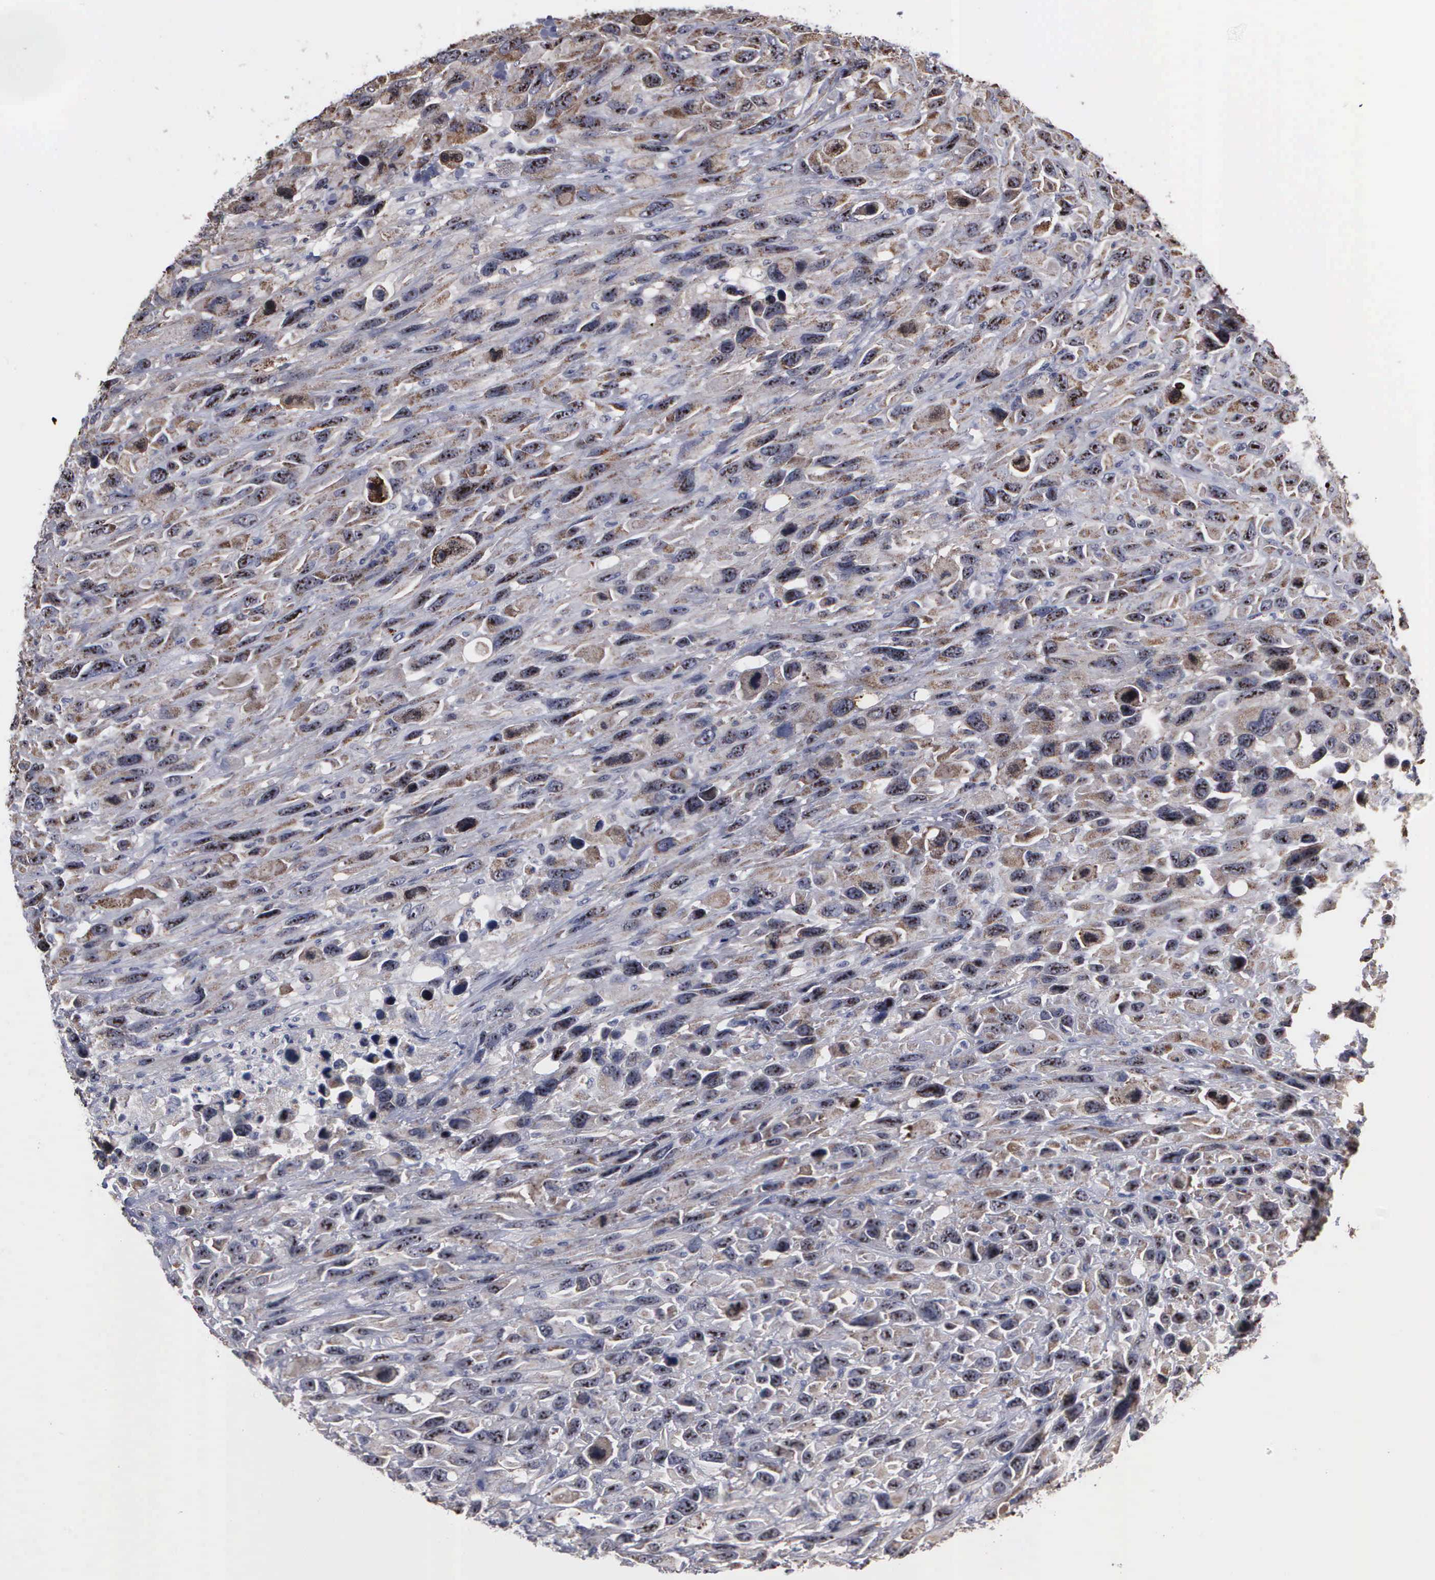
{"staining": {"intensity": "moderate", "quantity": "25%-75%", "location": "cytoplasmic/membranous,nuclear"}, "tissue": "renal cancer", "cell_type": "Tumor cells", "image_type": "cancer", "snomed": [{"axis": "morphology", "description": "Adenocarcinoma, NOS"}, {"axis": "topography", "description": "Kidney"}], "caption": "Immunohistochemical staining of human renal adenocarcinoma exhibits medium levels of moderate cytoplasmic/membranous and nuclear protein staining in approximately 25%-75% of tumor cells.", "gene": "NGDN", "patient": {"sex": "male", "age": 79}}